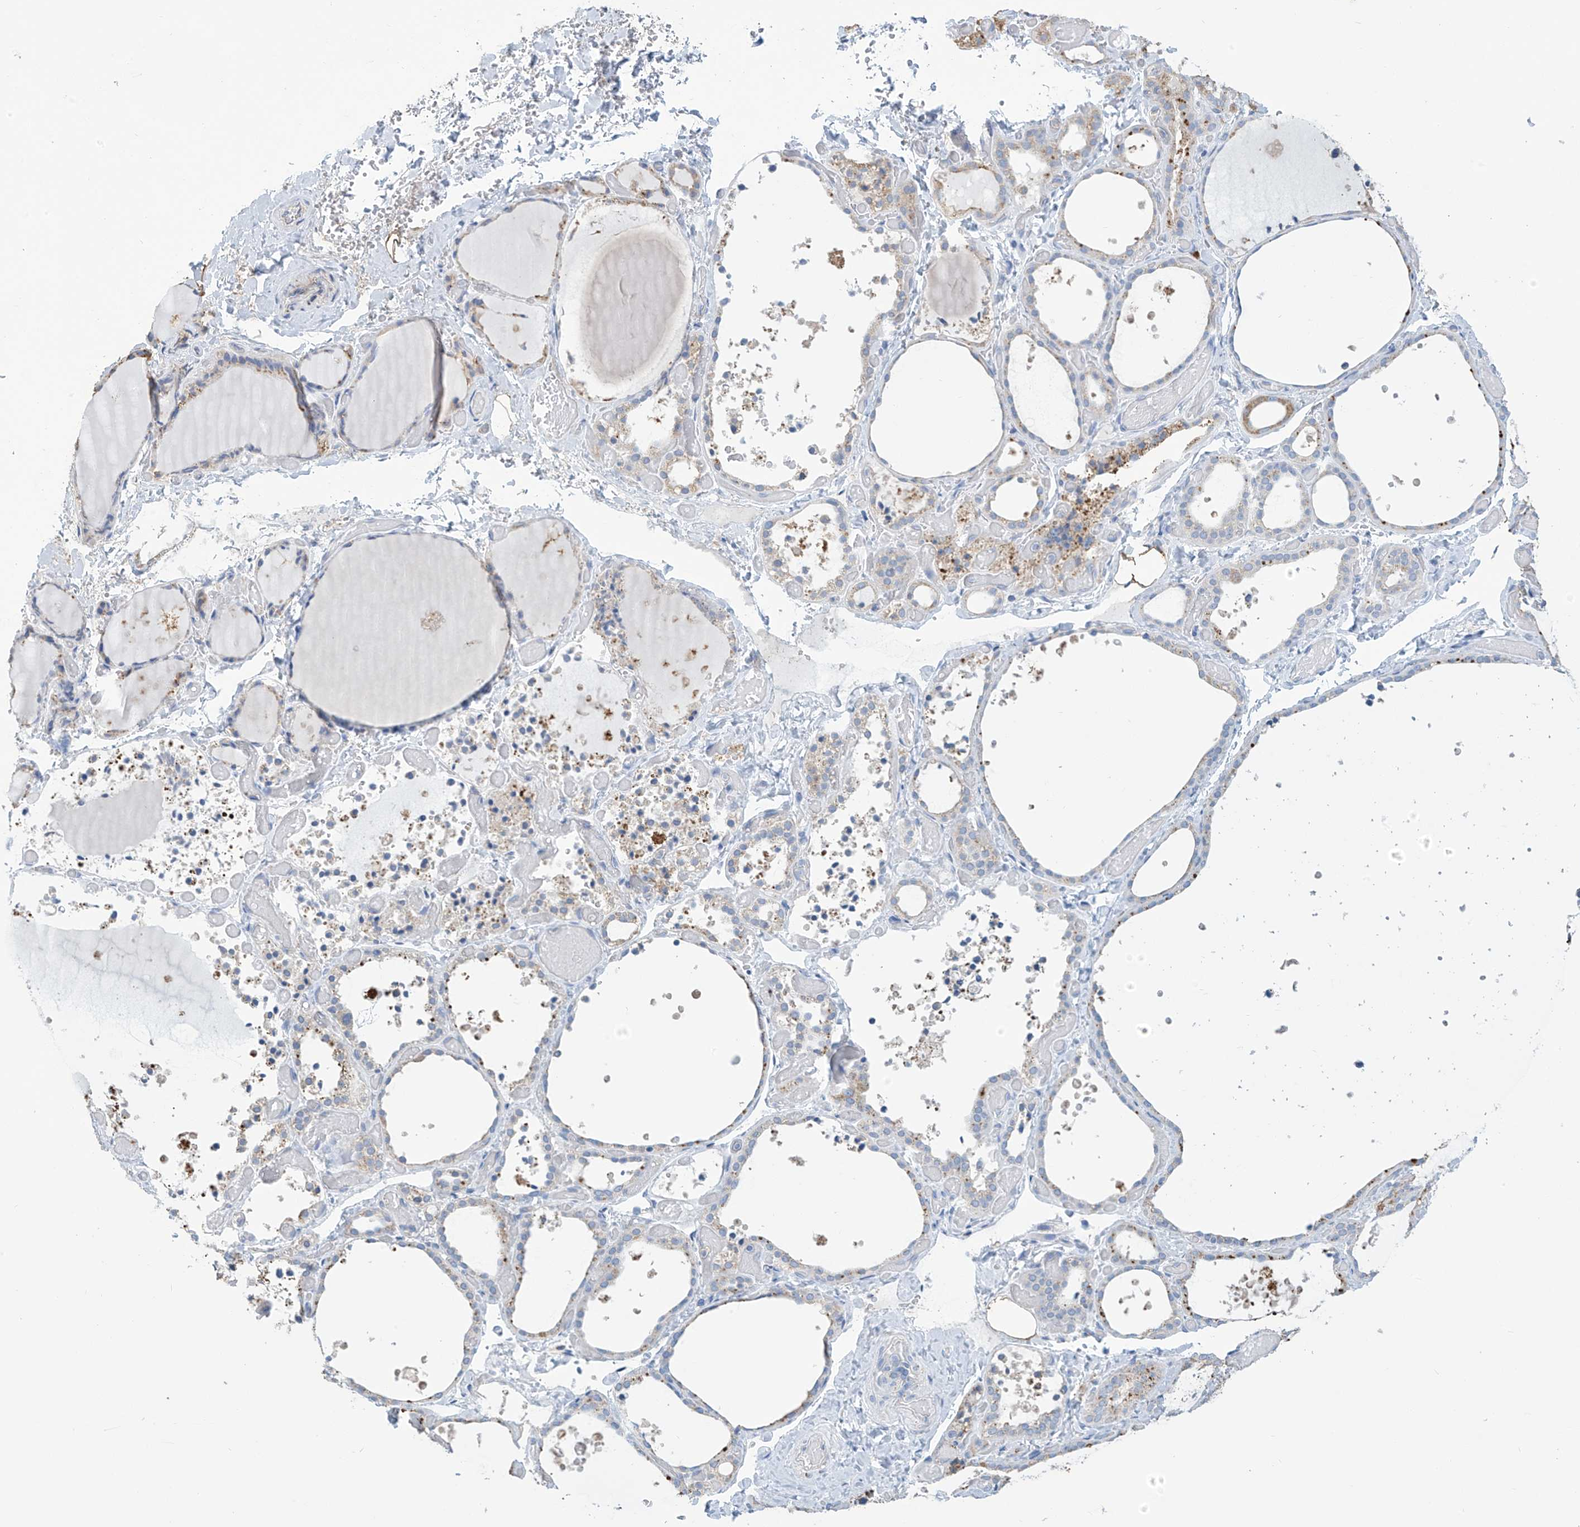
{"staining": {"intensity": "weak", "quantity": "<25%", "location": "cytoplasmic/membranous"}, "tissue": "thyroid gland", "cell_type": "Glandular cells", "image_type": "normal", "snomed": [{"axis": "morphology", "description": "Normal tissue, NOS"}, {"axis": "topography", "description": "Thyroid gland"}], "caption": "Immunohistochemistry image of unremarkable human thyroid gland stained for a protein (brown), which reveals no staining in glandular cells. (DAB (3,3'-diaminobenzidine) IHC with hematoxylin counter stain).", "gene": "OGT", "patient": {"sex": "female", "age": 44}}